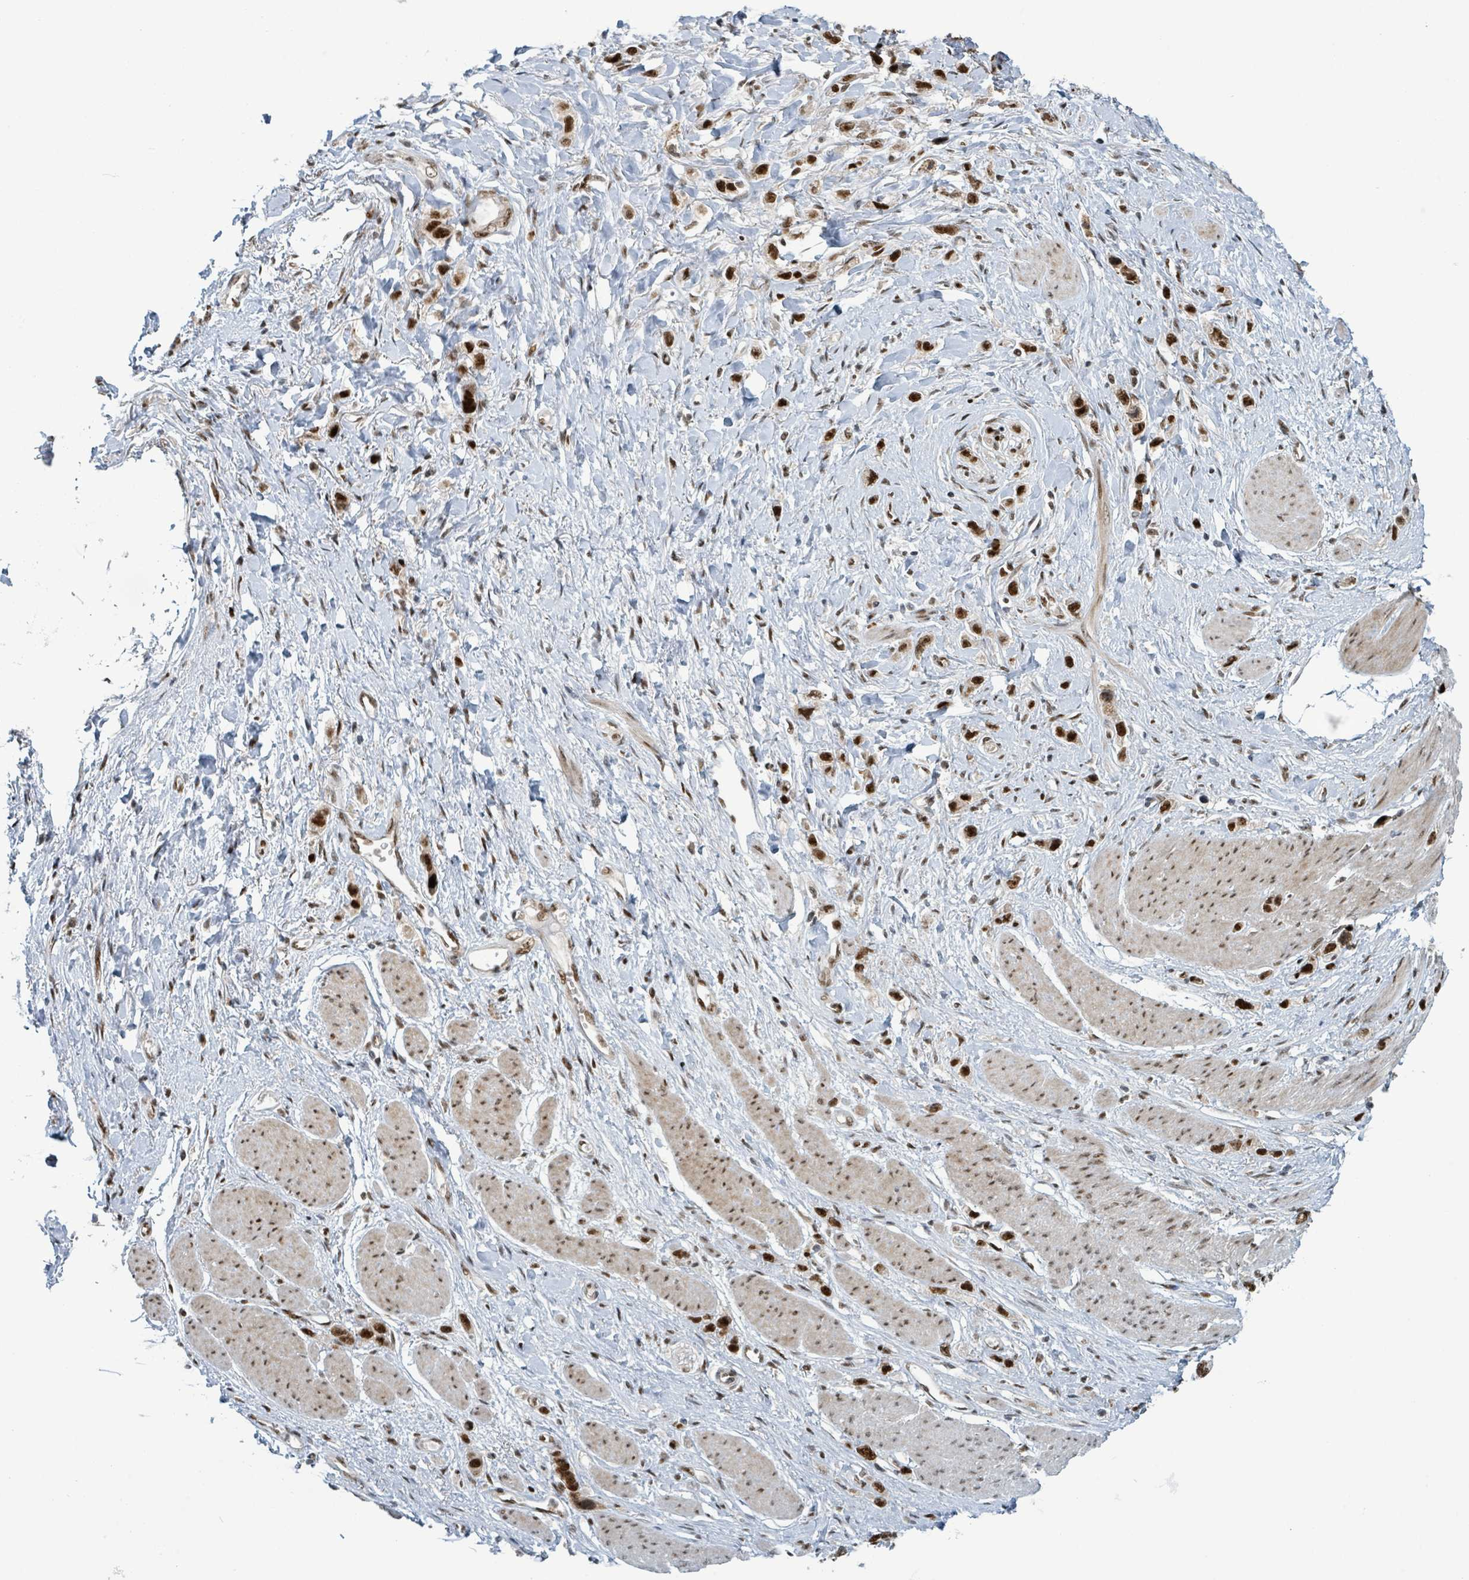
{"staining": {"intensity": "strong", "quantity": ">75%", "location": "nuclear"}, "tissue": "stomach cancer", "cell_type": "Tumor cells", "image_type": "cancer", "snomed": [{"axis": "morphology", "description": "Adenocarcinoma, NOS"}, {"axis": "topography", "description": "Stomach"}], "caption": "Stomach cancer was stained to show a protein in brown. There is high levels of strong nuclear expression in approximately >75% of tumor cells.", "gene": "KLF3", "patient": {"sex": "female", "age": 65}}